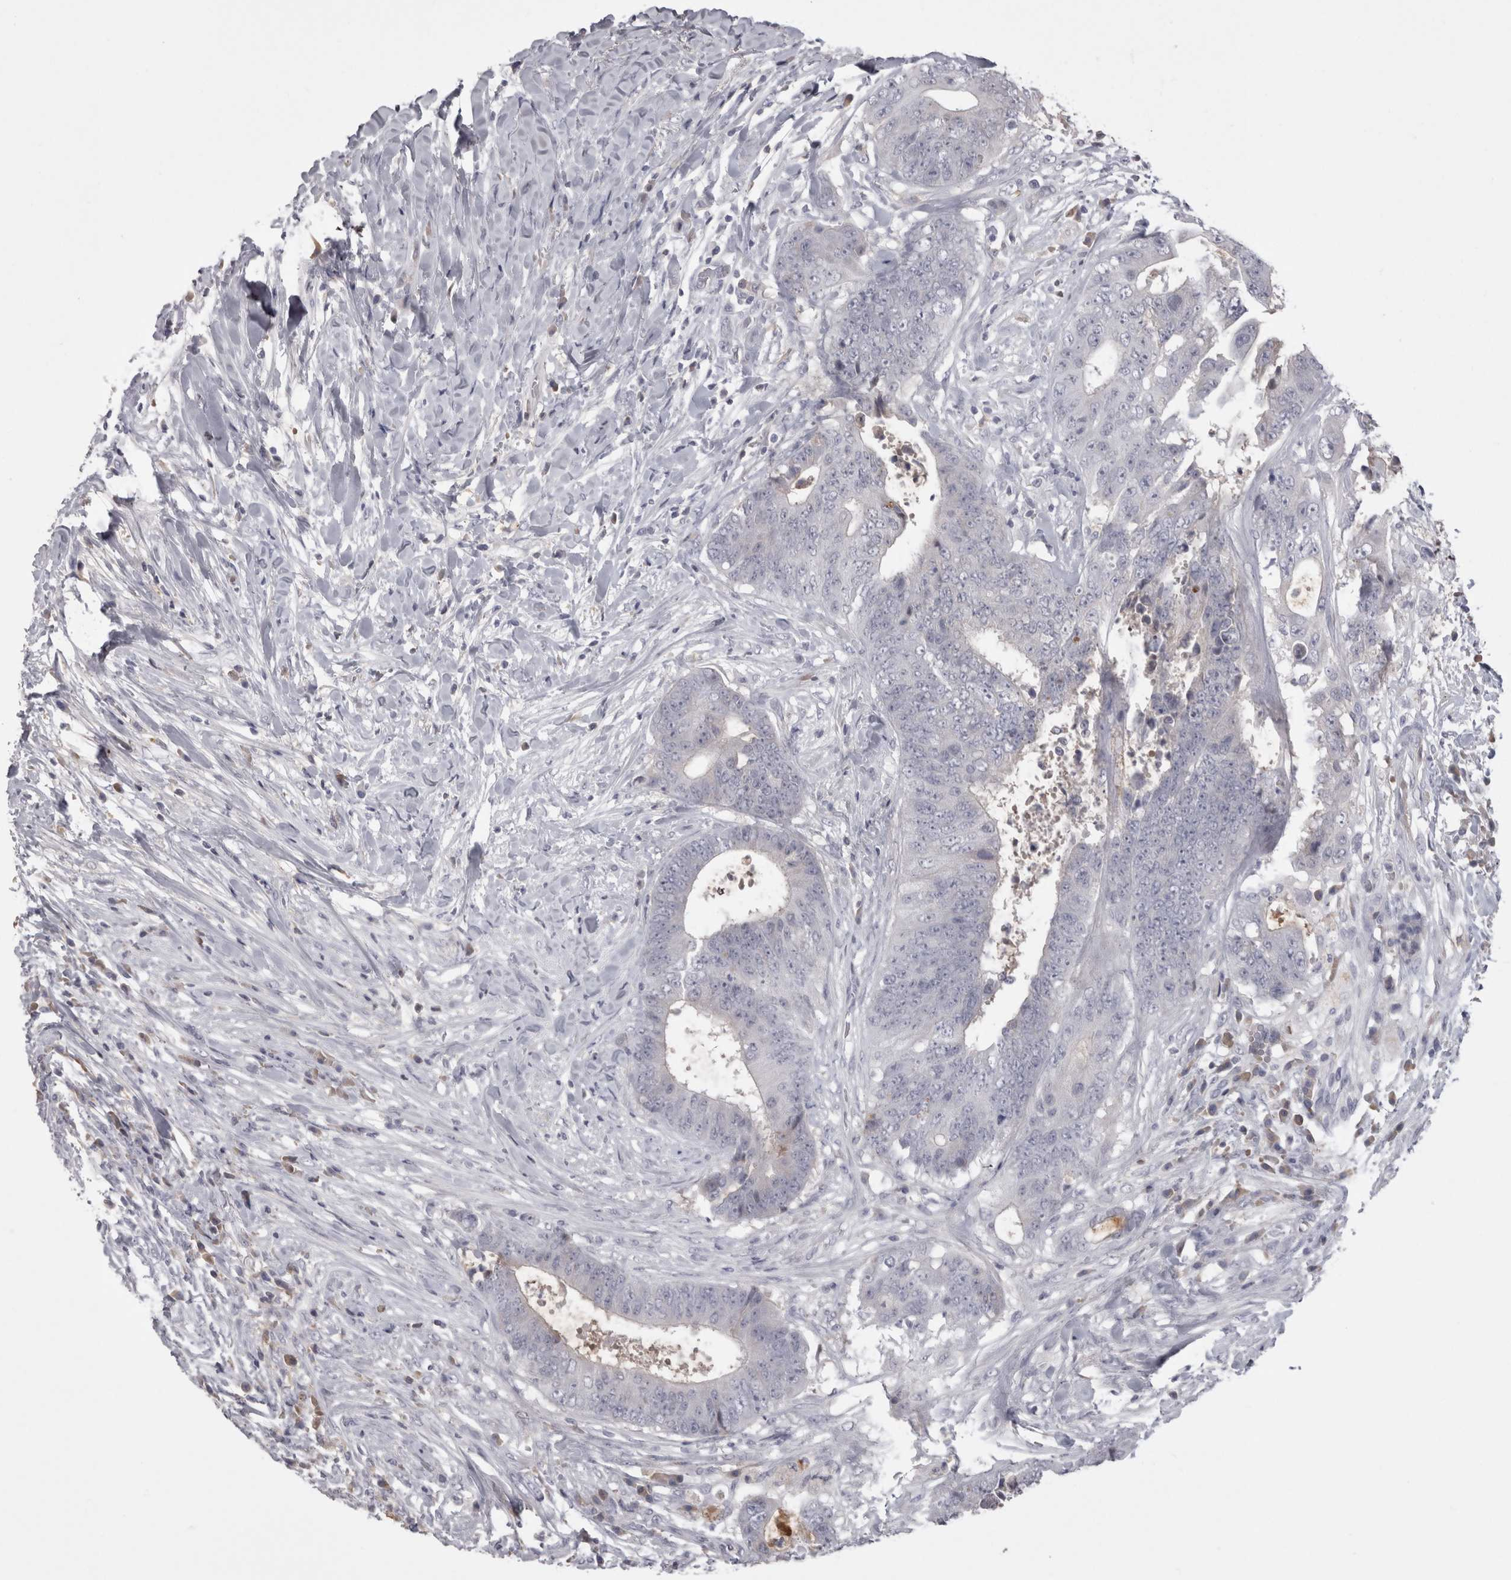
{"staining": {"intensity": "negative", "quantity": "none", "location": "none"}, "tissue": "colorectal cancer", "cell_type": "Tumor cells", "image_type": "cancer", "snomed": [{"axis": "morphology", "description": "Adenocarcinoma, NOS"}, {"axis": "topography", "description": "Rectum"}], "caption": "A micrograph of colorectal adenocarcinoma stained for a protein exhibits no brown staining in tumor cells.", "gene": "SAA4", "patient": {"sex": "male", "age": 72}}